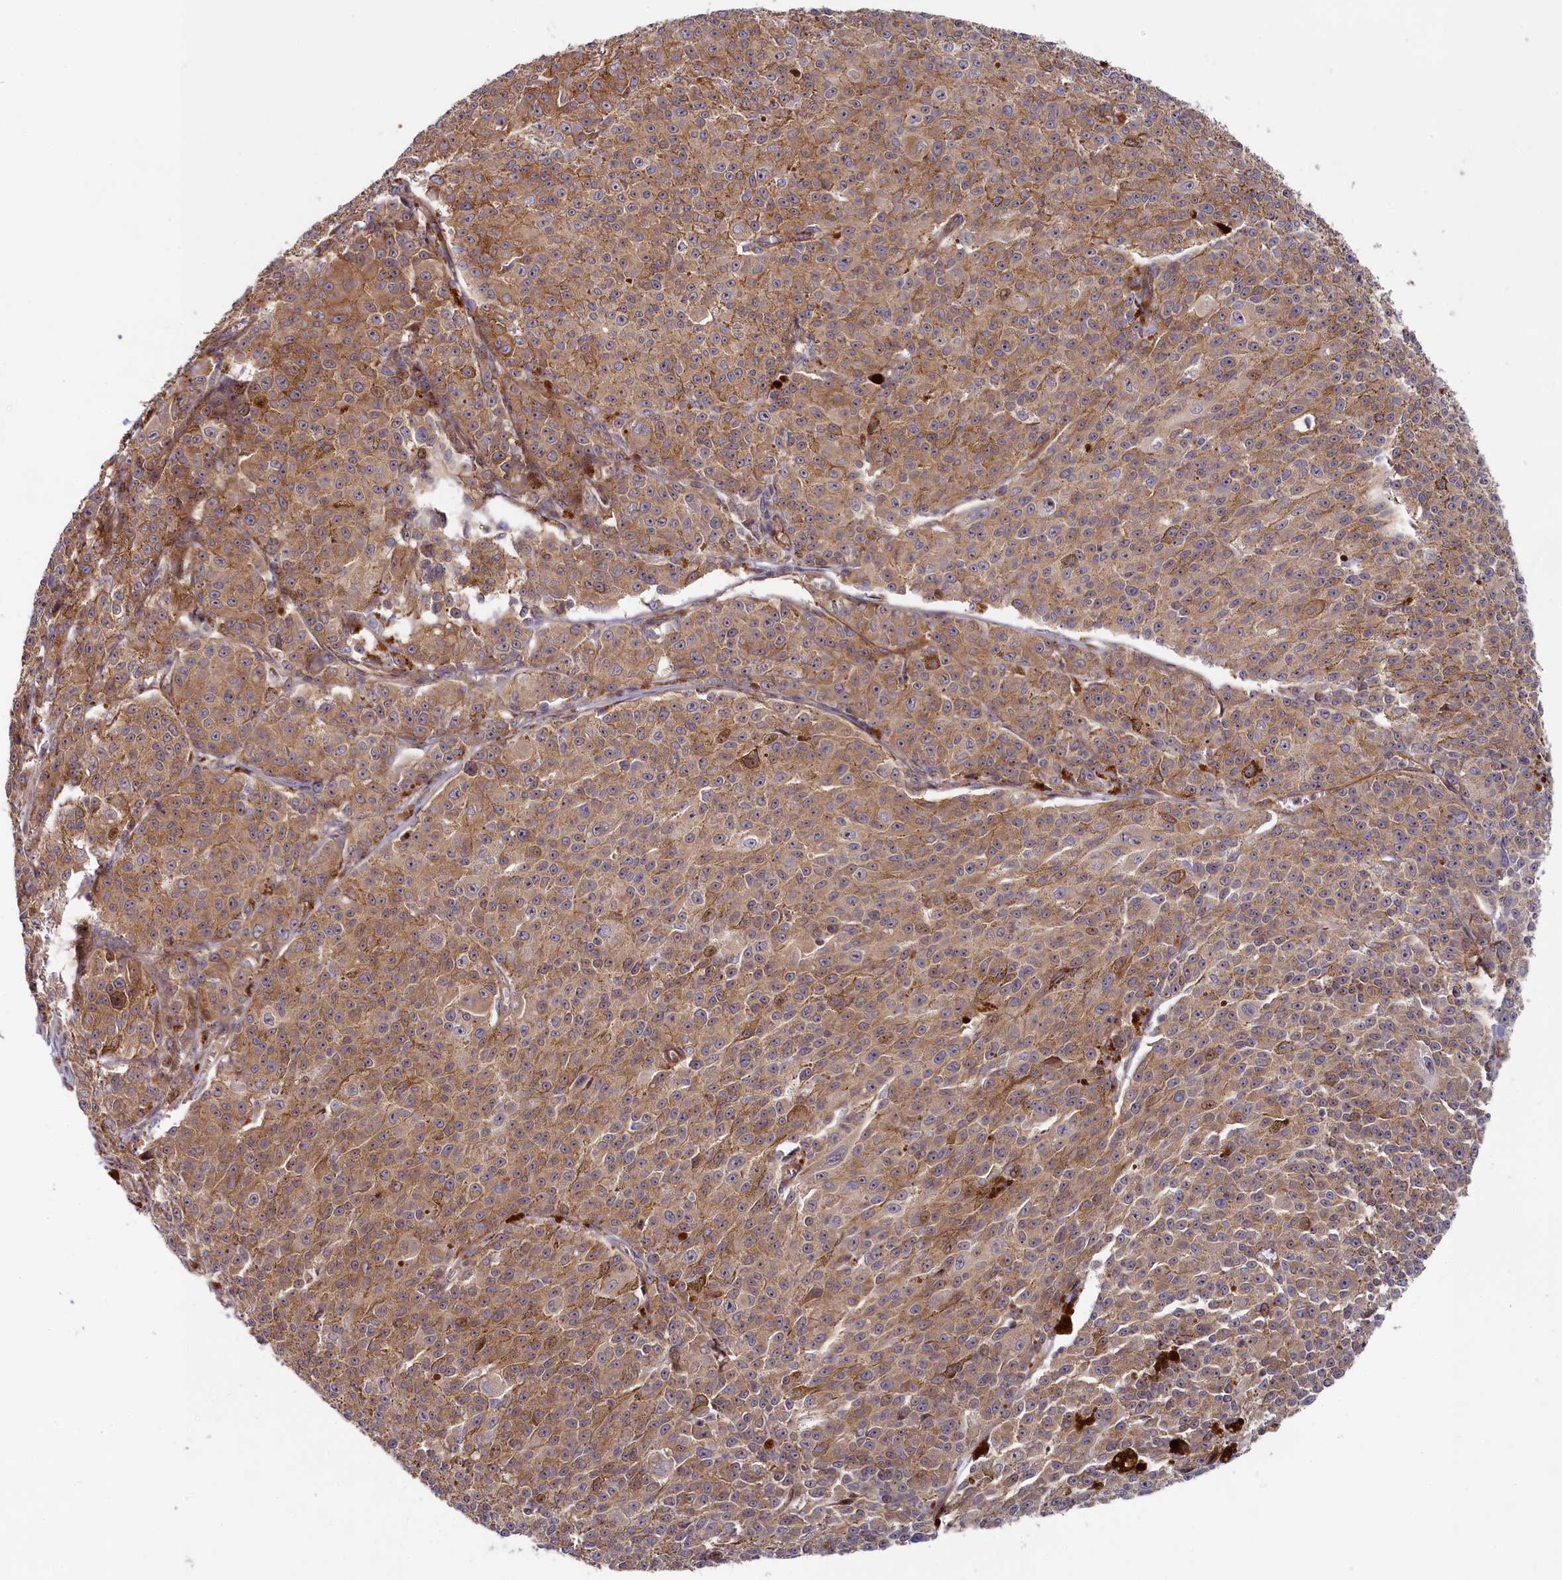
{"staining": {"intensity": "moderate", "quantity": ">75%", "location": "cytoplasmic/membranous"}, "tissue": "melanoma", "cell_type": "Tumor cells", "image_type": "cancer", "snomed": [{"axis": "morphology", "description": "Malignant melanoma, NOS"}, {"axis": "topography", "description": "Skin"}], "caption": "A brown stain shows moderate cytoplasmic/membranous expression of a protein in malignant melanoma tumor cells.", "gene": "CEP44", "patient": {"sex": "female", "age": 52}}